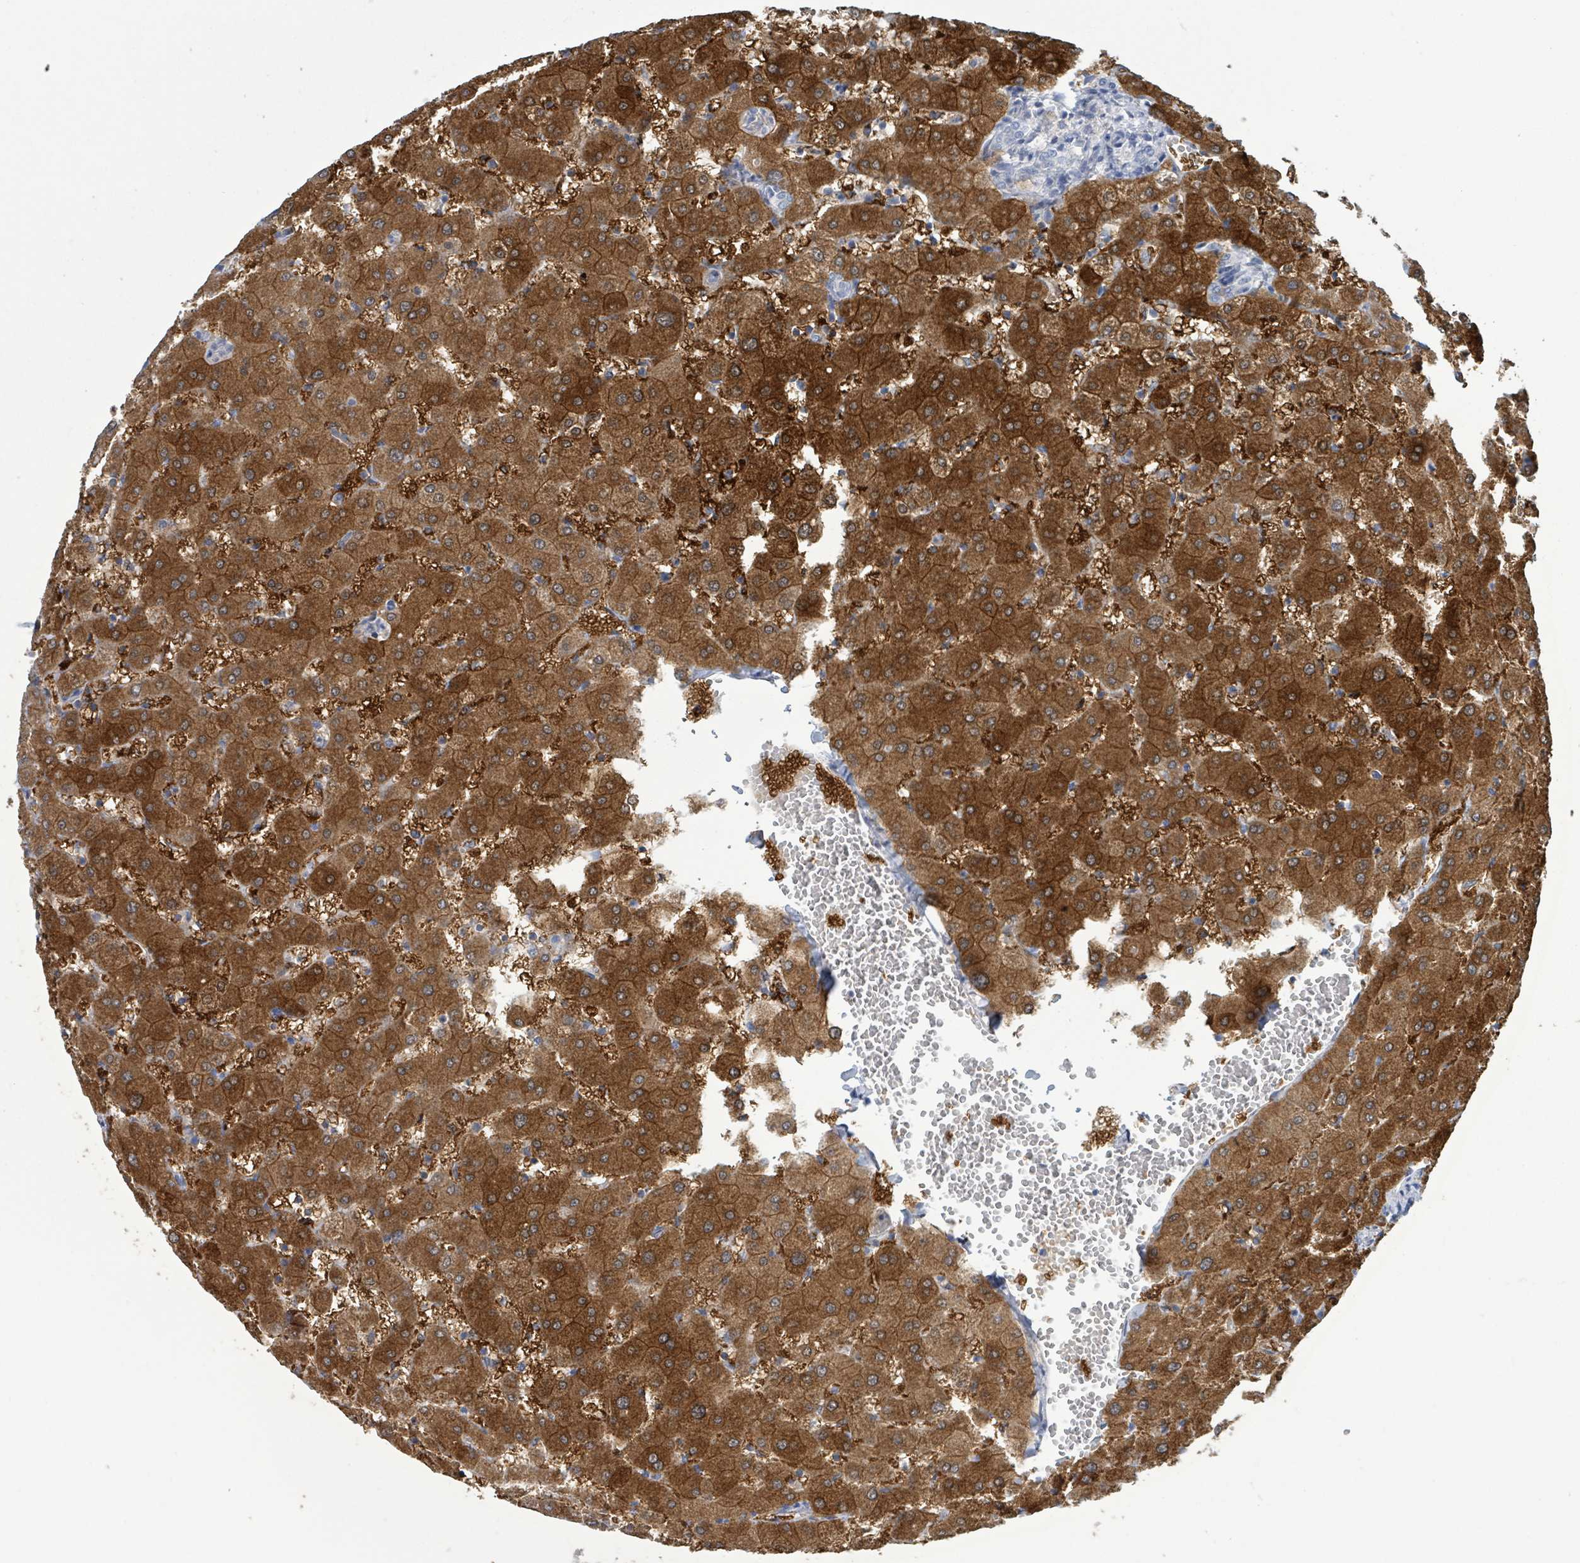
{"staining": {"intensity": "negative", "quantity": "none", "location": "none"}, "tissue": "liver", "cell_type": "Cholangiocytes", "image_type": "normal", "snomed": [{"axis": "morphology", "description": "Normal tissue, NOS"}, {"axis": "topography", "description": "Liver"}], "caption": "Immunohistochemistry micrograph of normal liver: human liver stained with DAB displays no significant protein positivity in cholangiocytes.", "gene": "PKLR", "patient": {"sex": "female", "age": 63}}